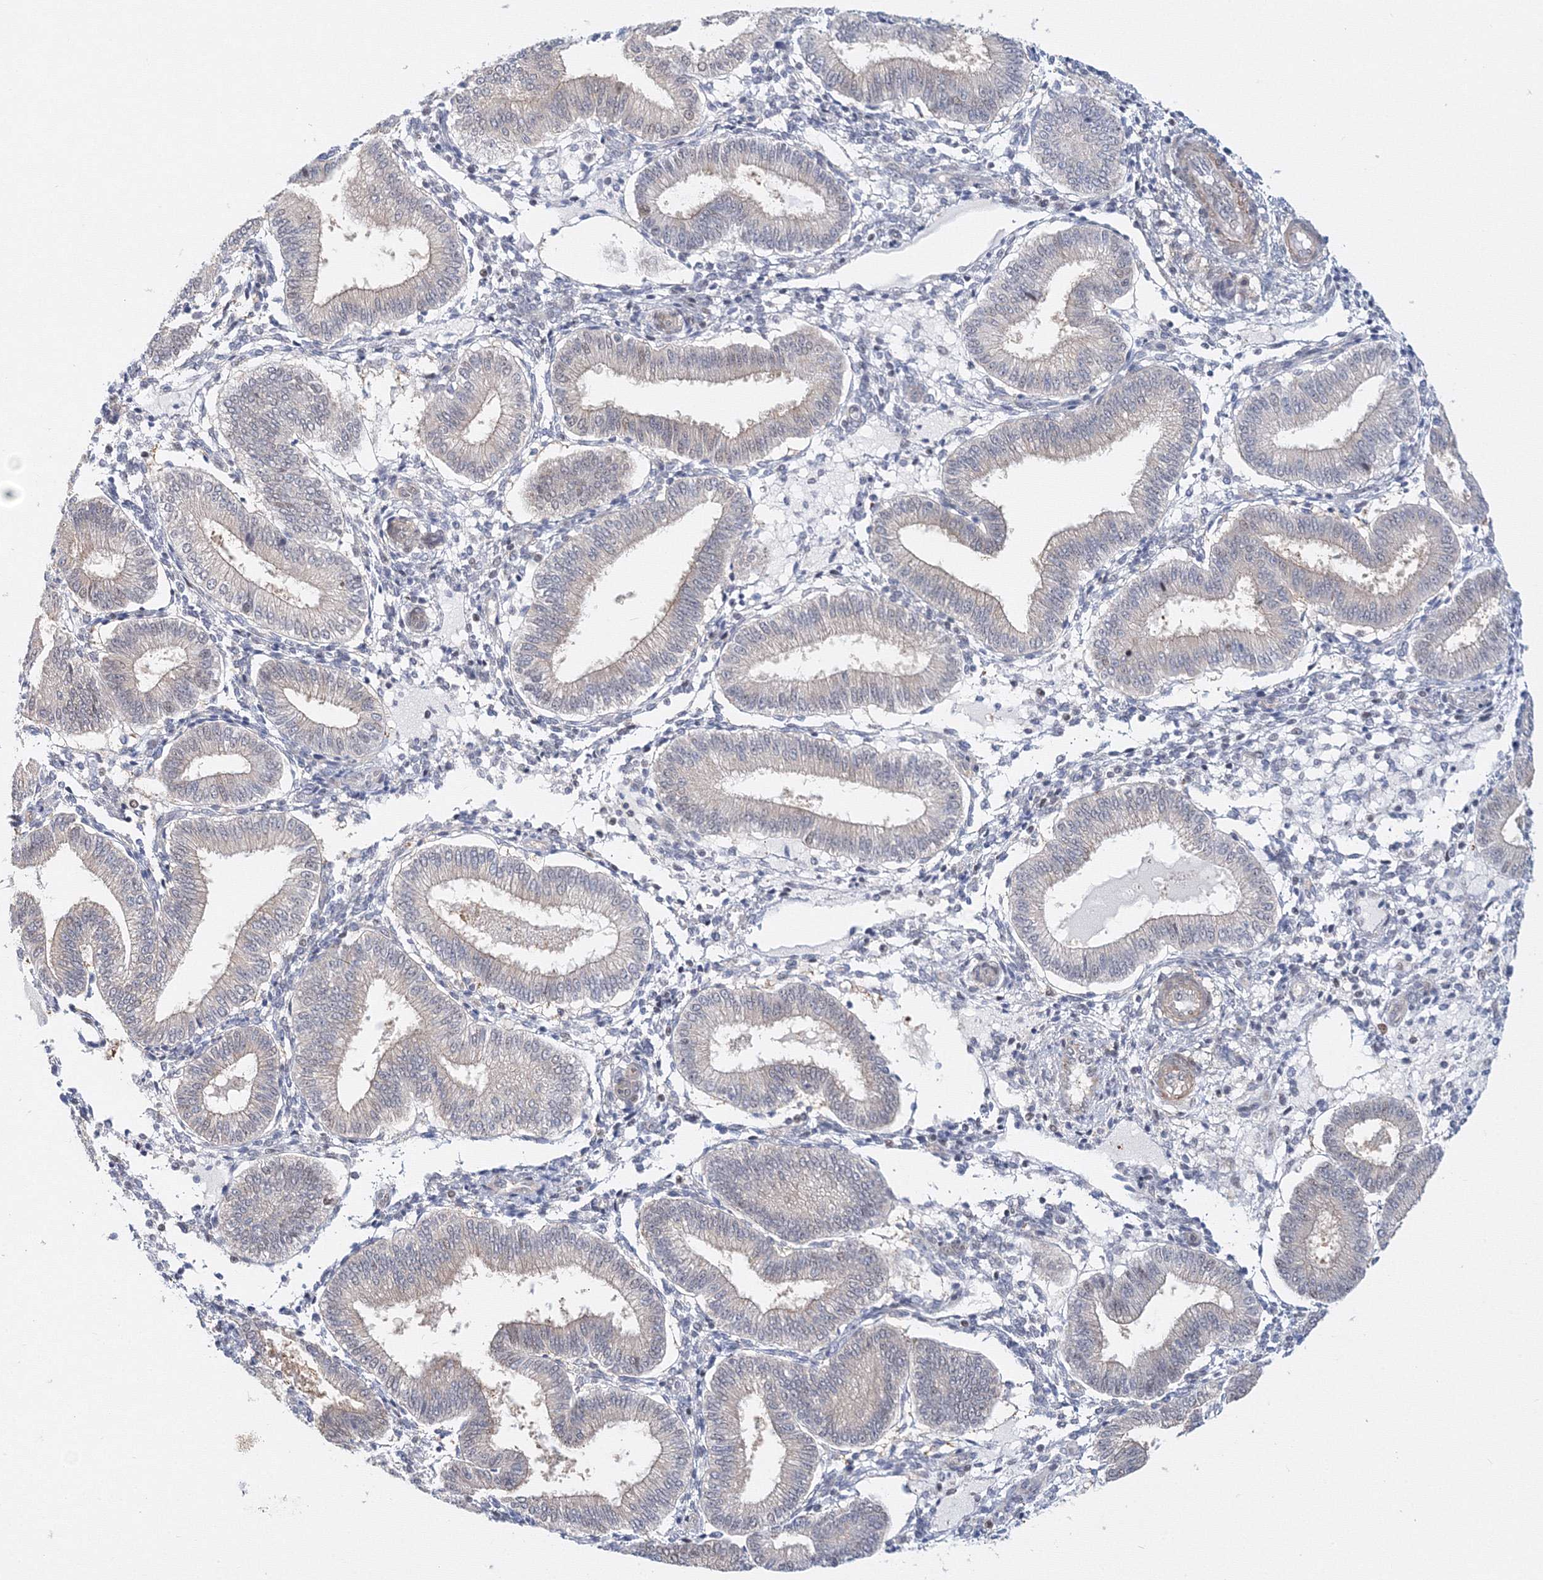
{"staining": {"intensity": "weak", "quantity": "<25%", "location": "nuclear"}, "tissue": "endometrium", "cell_type": "Cells in endometrial stroma", "image_type": "normal", "snomed": [{"axis": "morphology", "description": "Normal tissue, NOS"}, {"axis": "topography", "description": "Endometrium"}], "caption": "This is an IHC micrograph of benign human endometrium. There is no expression in cells in endometrial stroma.", "gene": "ARHGAP21", "patient": {"sex": "female", "age": 39}}